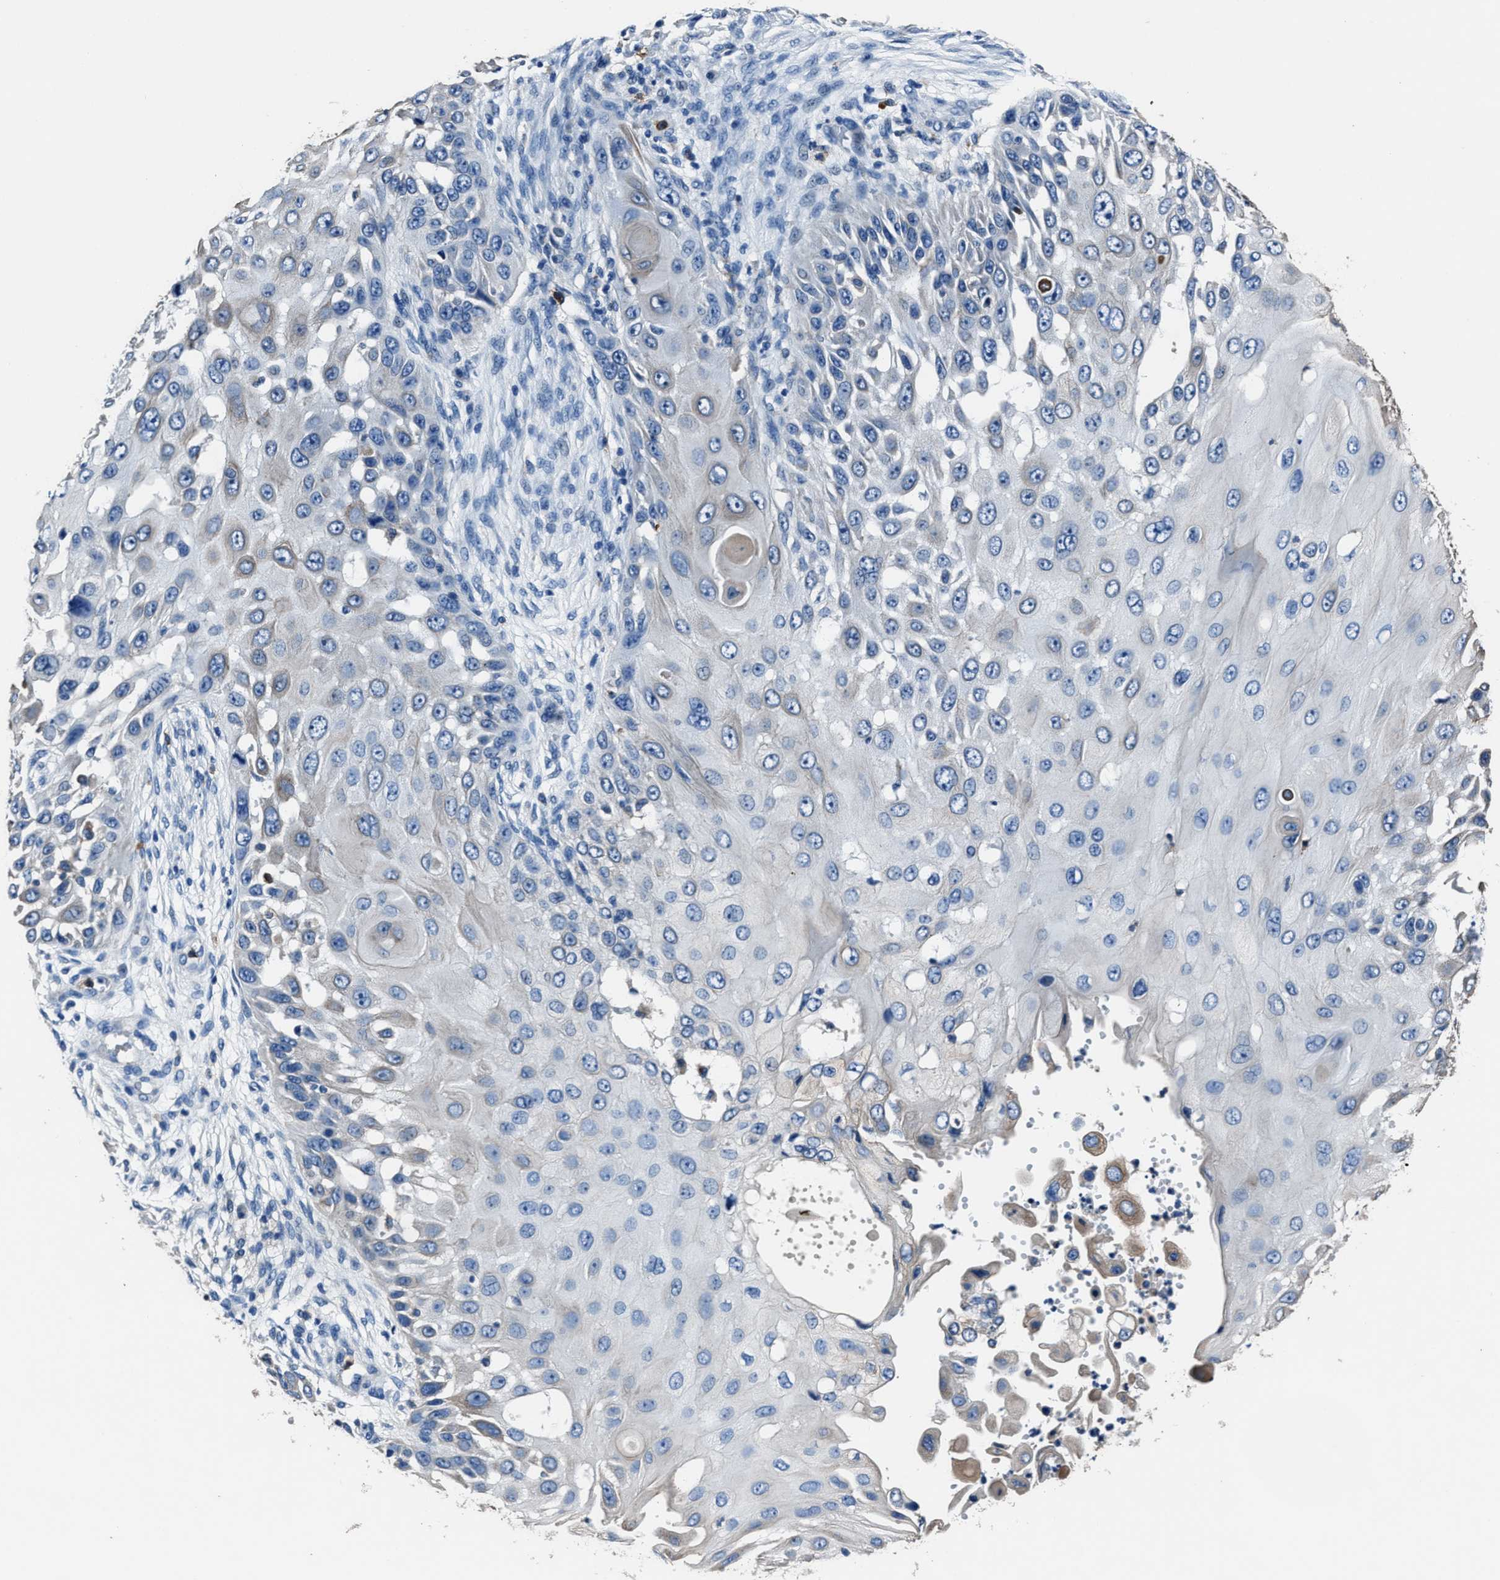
{"staining": {"intensity": "negative", "quantity": "none", "location": "none"}, "tissue": "skin cancer", "cell_type": "Tumor cells", "image_type": "cancer", "snomed": [{"axis": "morphology", "description": "Squamous cell carcinoma, NOS"}, {"axis": "topography", "description": "Skin"}], "caption": "Histopathology image shows no significant protein expression in tumor cells of skin squamous cell carcinoma.", "gene": "FGL2", "patient": {"sex": "female", "age": 44}}